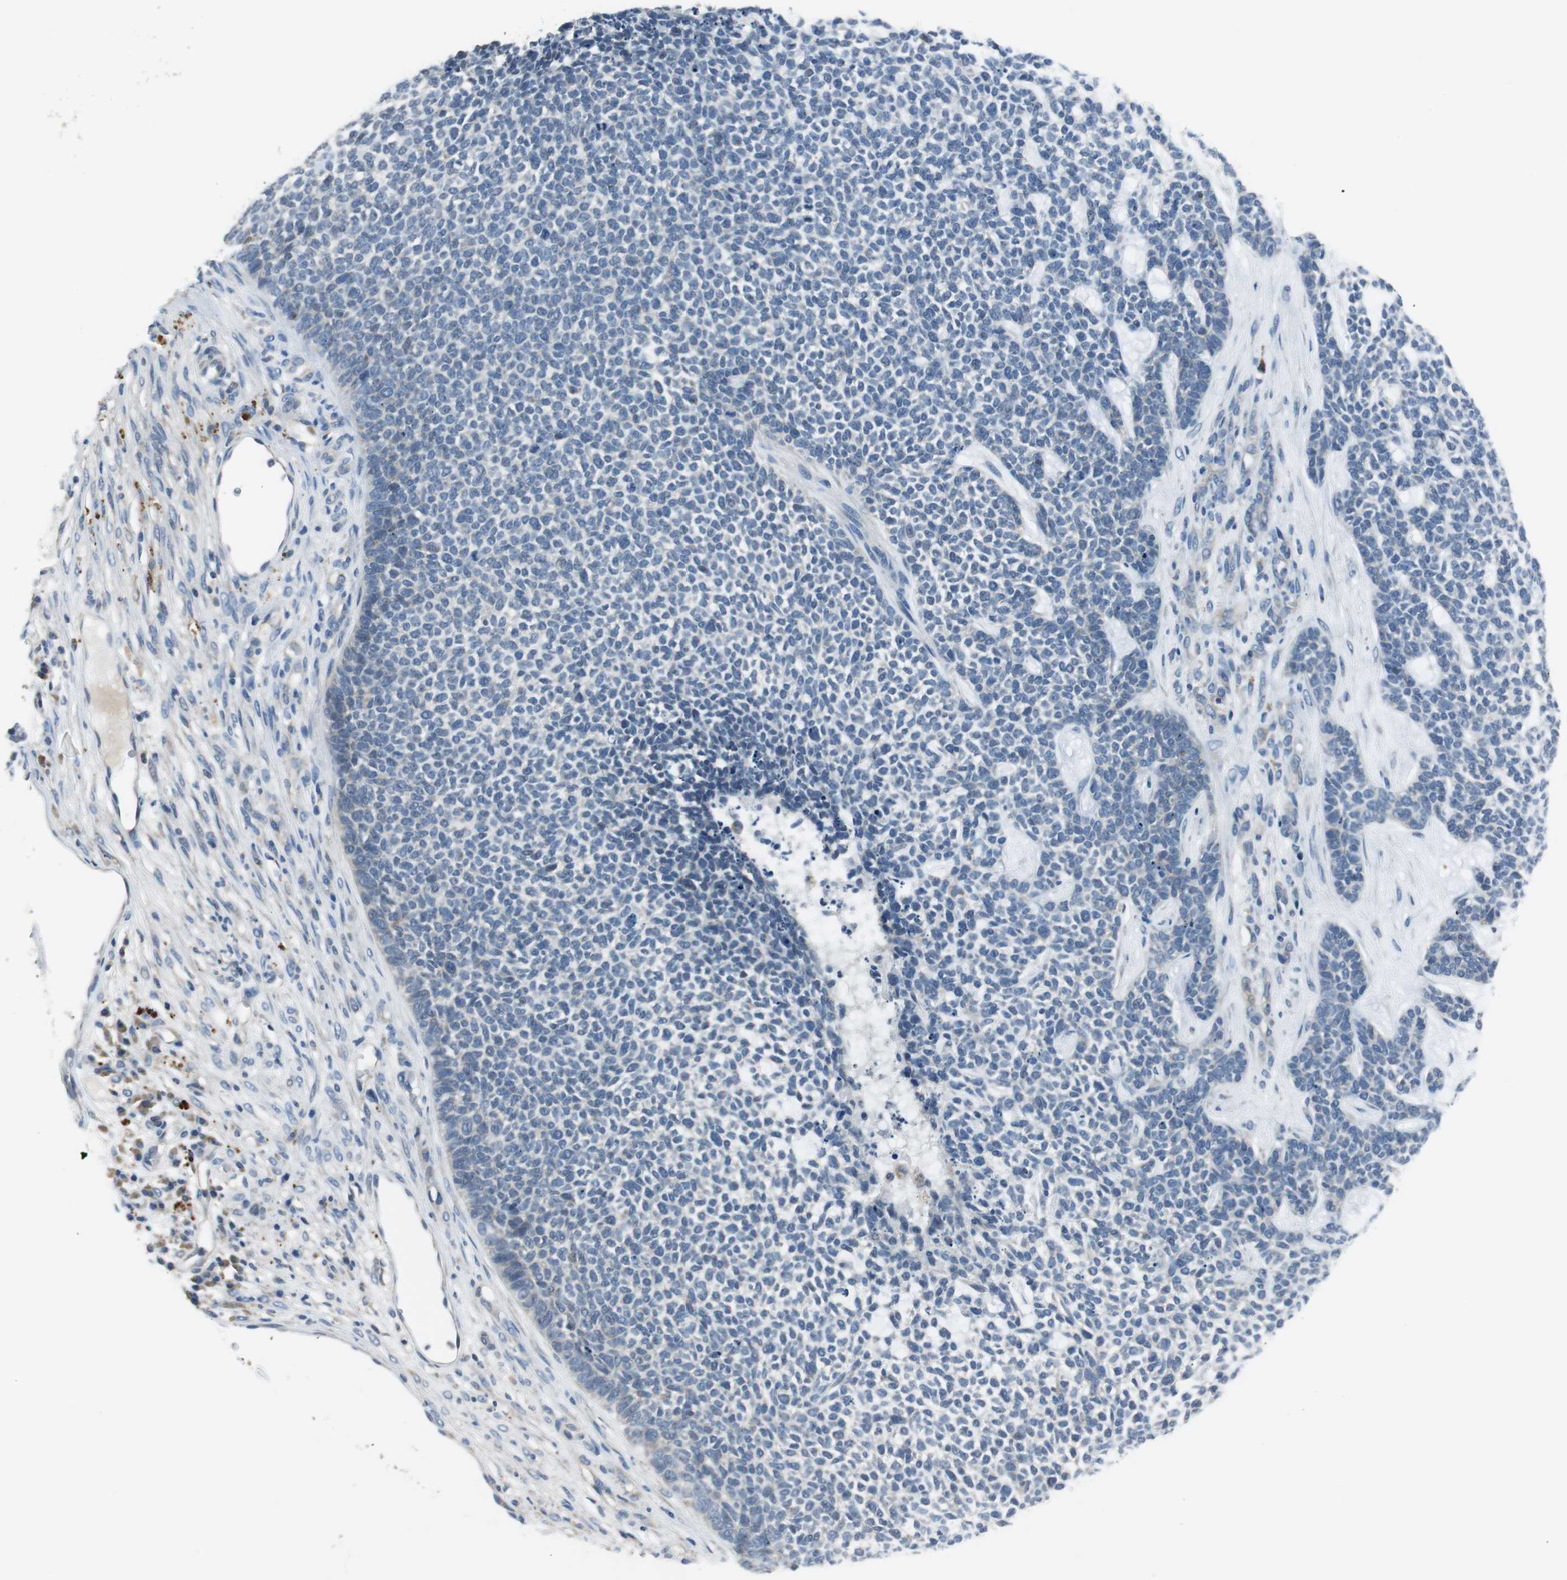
{"staining": {"intensity": "negative", "quantity": "none", "location": "none"}, "tissue": "skin cancer", "cell_type": "Tumor cells", "image_type": "cancer", "snomed": [{"axis": "morphology", "description": "Basal cell carcinoma"}, {"axis": "topography", "description": "Skin"}], "caption": "The histopathology image shows no significant staining in tumor cells of basal cell carcinoma (skin).", "gene": "MTIF2", "patient": {"sex": "female", "age": 84}}